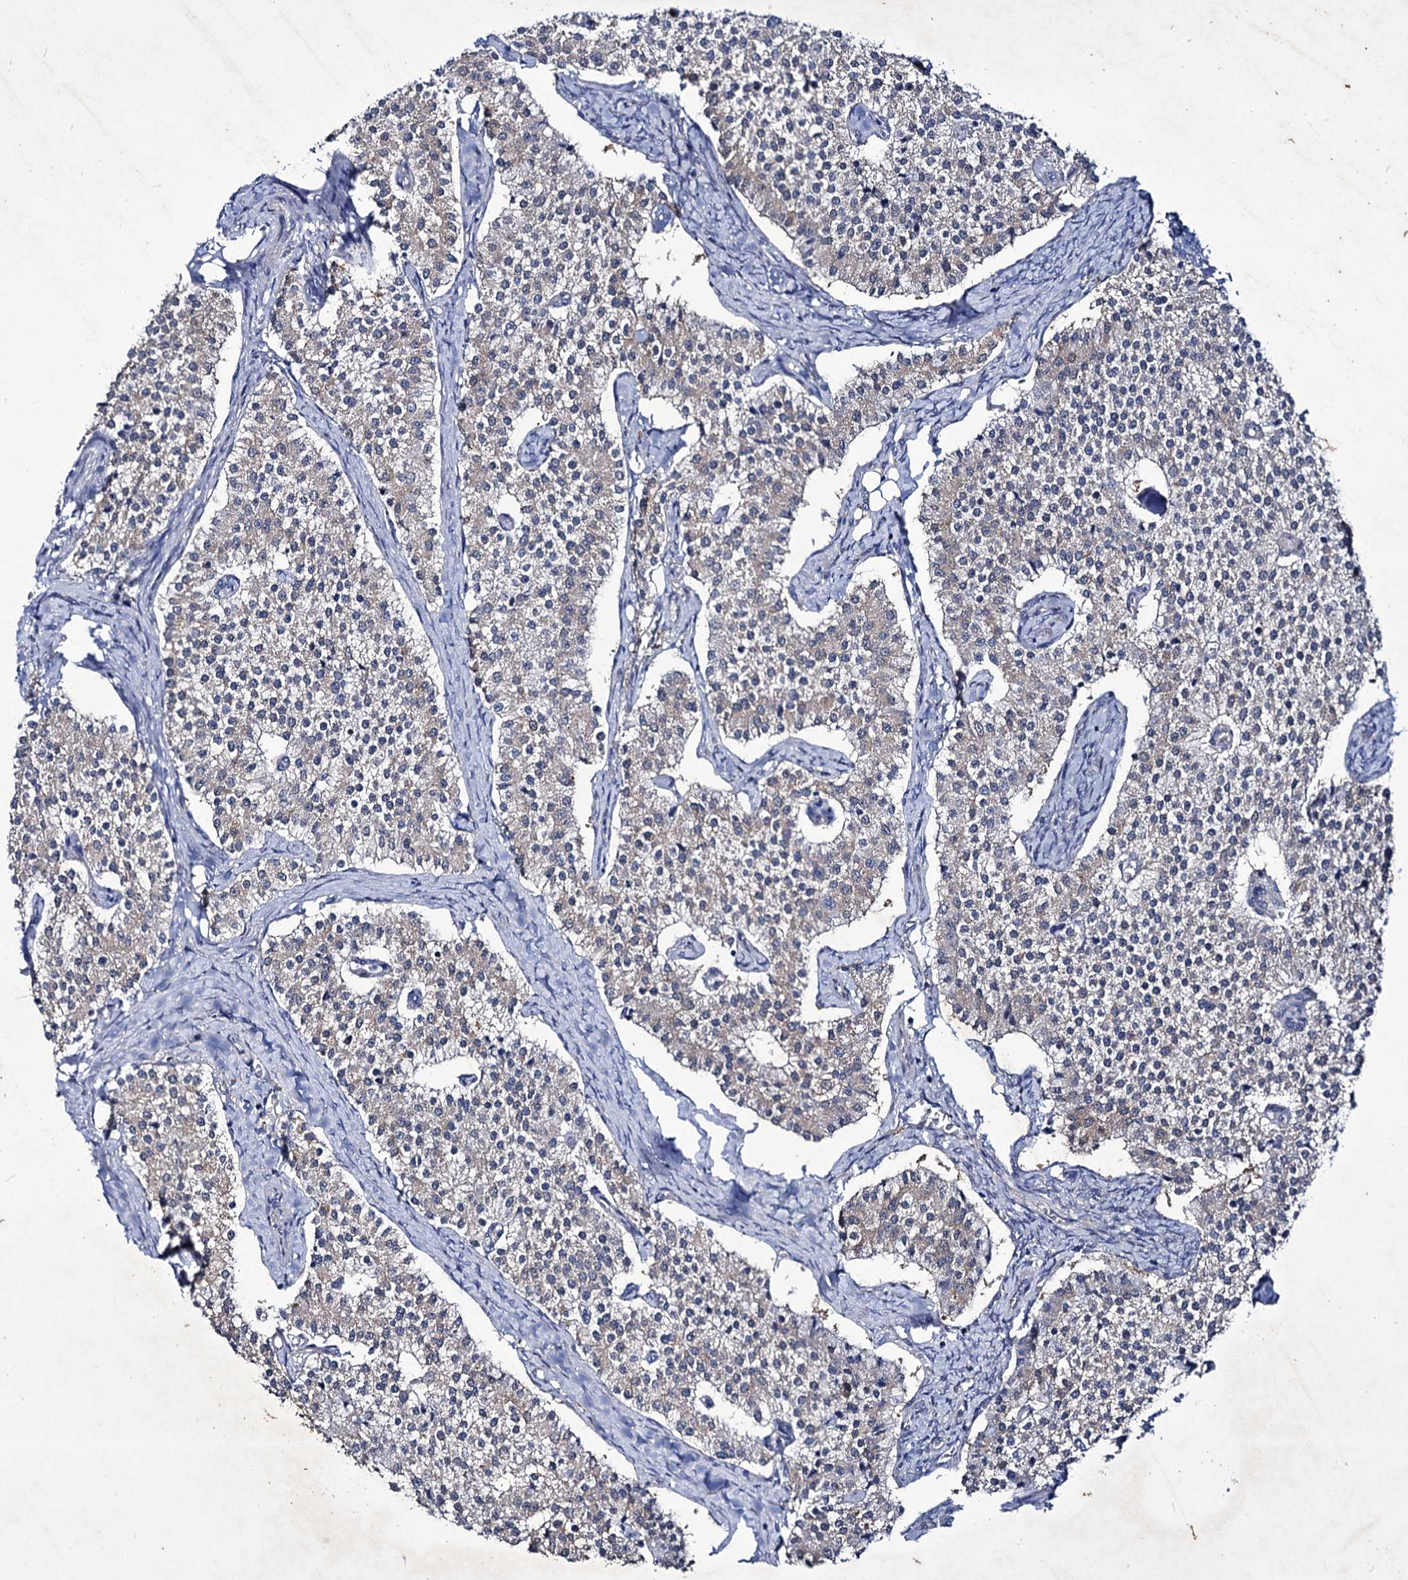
{"staining": {"intensity": "weak", "quantity": "<25%", "location": "cytoplasmic/membranous"}, "tissue": "carcinoid", "cell_type": "Tumor cells", "image_type": "cancer", "snomed": [{"axis": "morphology", "description": "Carcinoid, malignant, NOS"}, {"axis": "topography", "description": "Colon"}], "caption": "This is an immunohistochemistry micrograph of carcinoid (malignant). There is no positivity in tumor cells.", "gene": "AXL", "patient": {"sex": "female", "age": 52}}